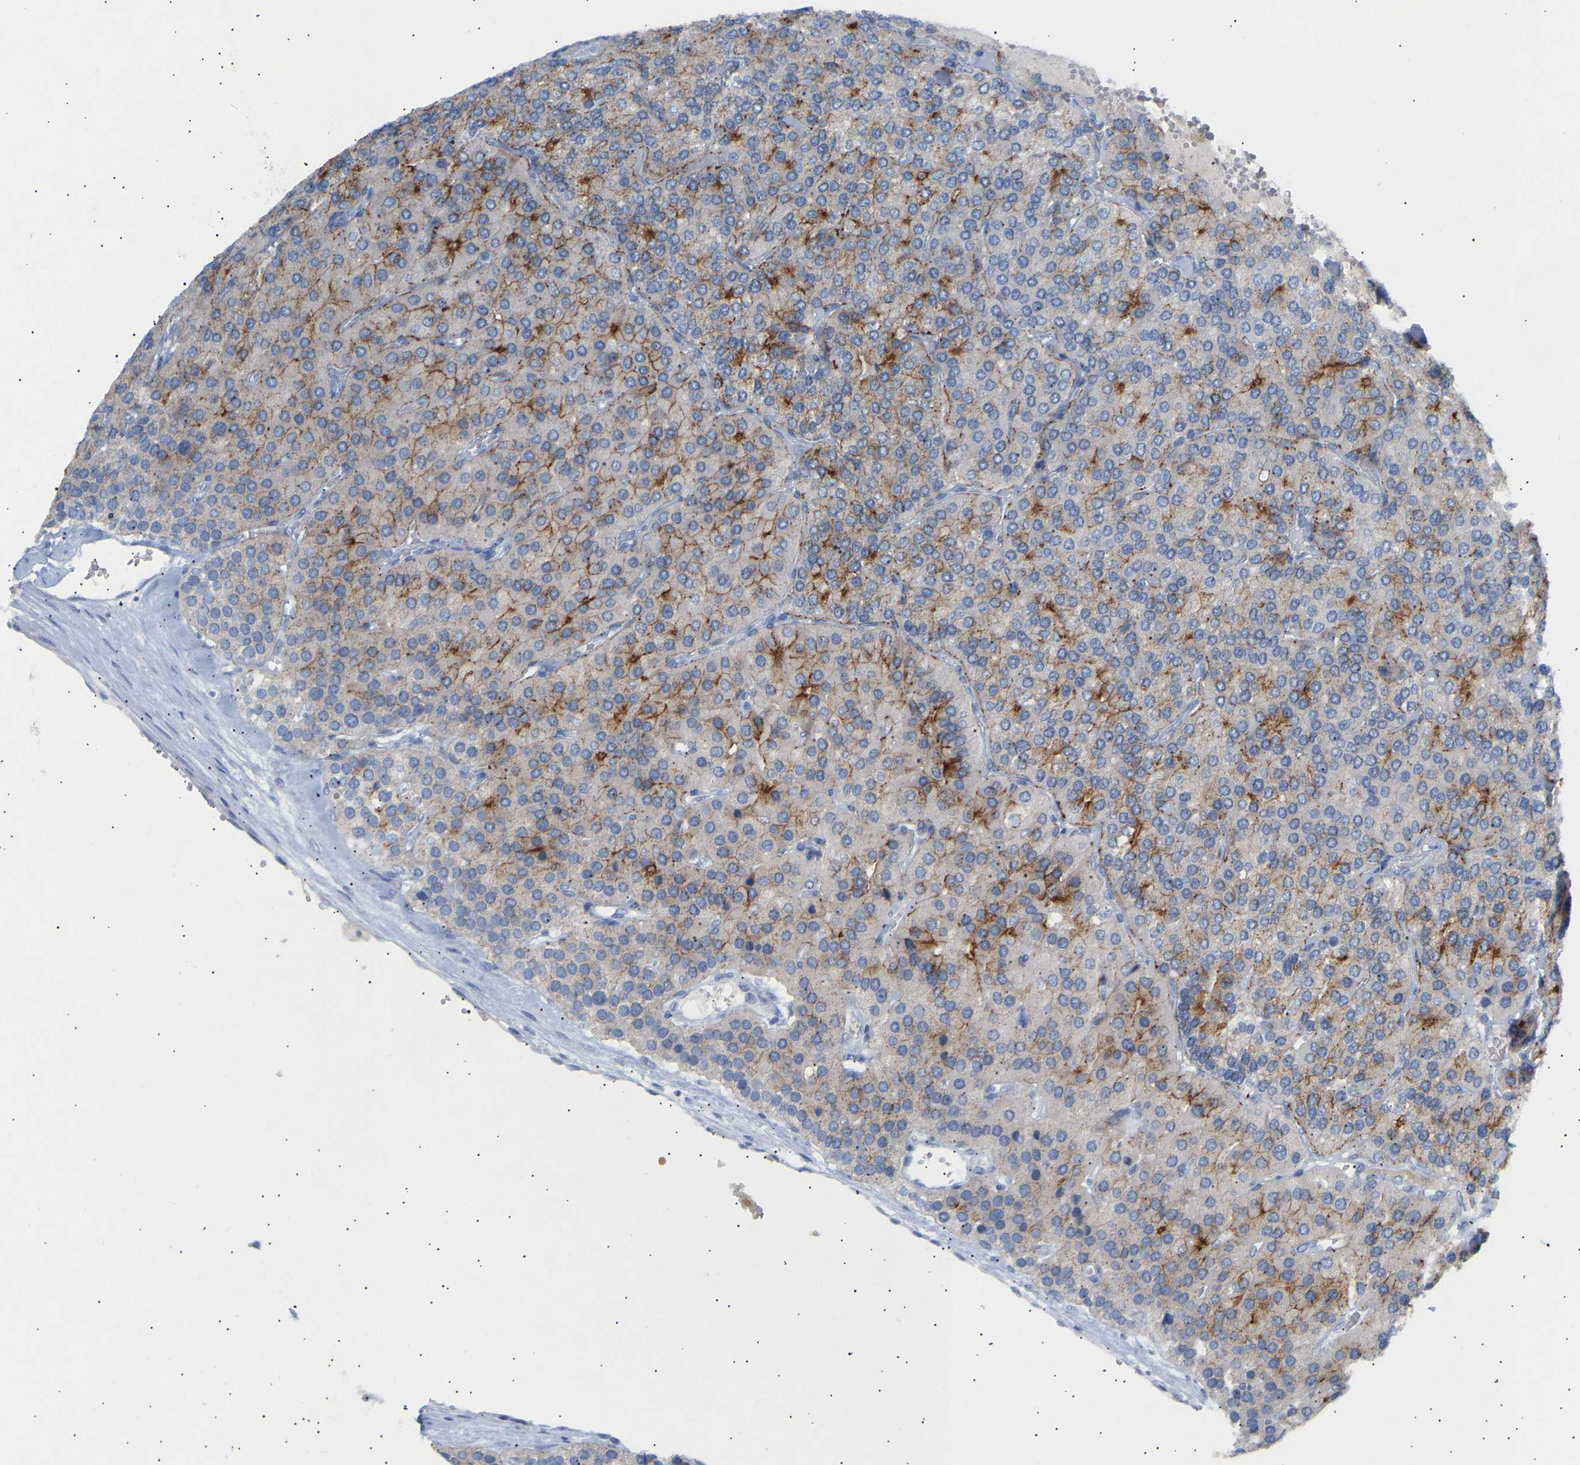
{"staining": {"intensity": "moderate", "quantity": "25%-75%", "location": "cytoplasmic/membranous"}, "tissue": "parathyroid gland", "cell_type": "Glandular cells", "image_type": "normal", "snomed": [{"axis": "morphology", "description": "Normal tissue, NOS"}, {"axis": "morphology", "description": "Adenoma, NOS"}, {"axis": "topography", "description": "Parathyroid gland"}], "caption": "Immunohistochemistry (DAB (3,3'-diaminobenzidine)) staining of normal parathyroid gland displays moderate cytoplasmic/membranous protein positivity in about 25%-75% of glandular cells.", "gene": "PEX1", "patient": {"sex": "female", "age": 86}}